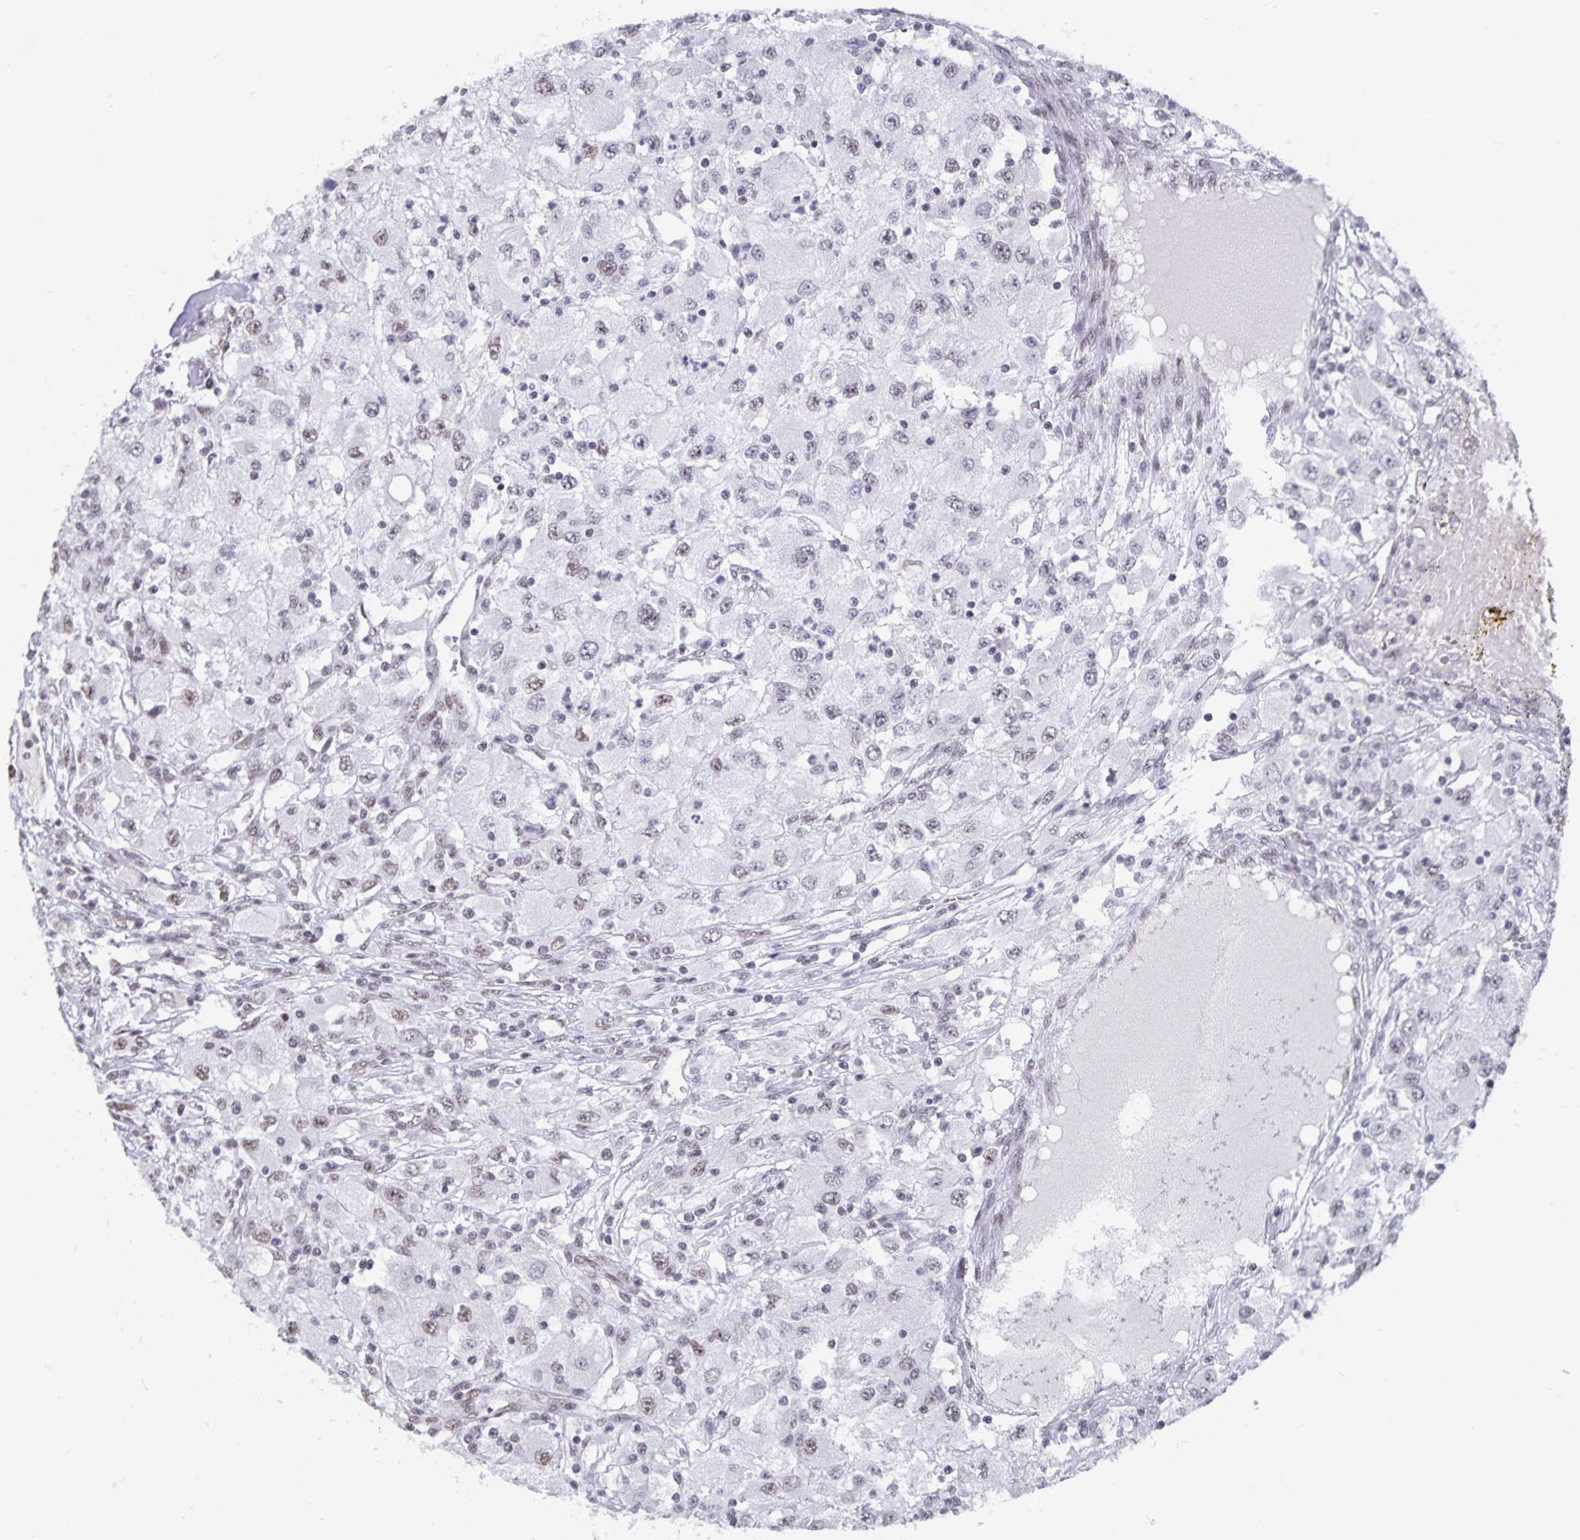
{"staining": {"intensity": "weak", "quantity": "<25%", "location": "nuclear"}, "tissue": "renal cancer", "cell_type": "Tumor cells", "image_type": "cancer", "snomed": [{"axis": "morphology", "description": "Adenocarcinoma, NOS"}, {"axis": "topography", "description": "Kidney"}], "caption": "High power microscopy micrograph of an immunohistochemistry (IHC) image of renal cancer (adenocarcinoma), revealing no significant expression in tumor cells. (DAB (3,3'-diaminobenzidine) immunohistochemistry visualized using brightfield microscopy, high magnification).", "gene": "PBX2", "patient": {"sex": "female", "age": 67}}